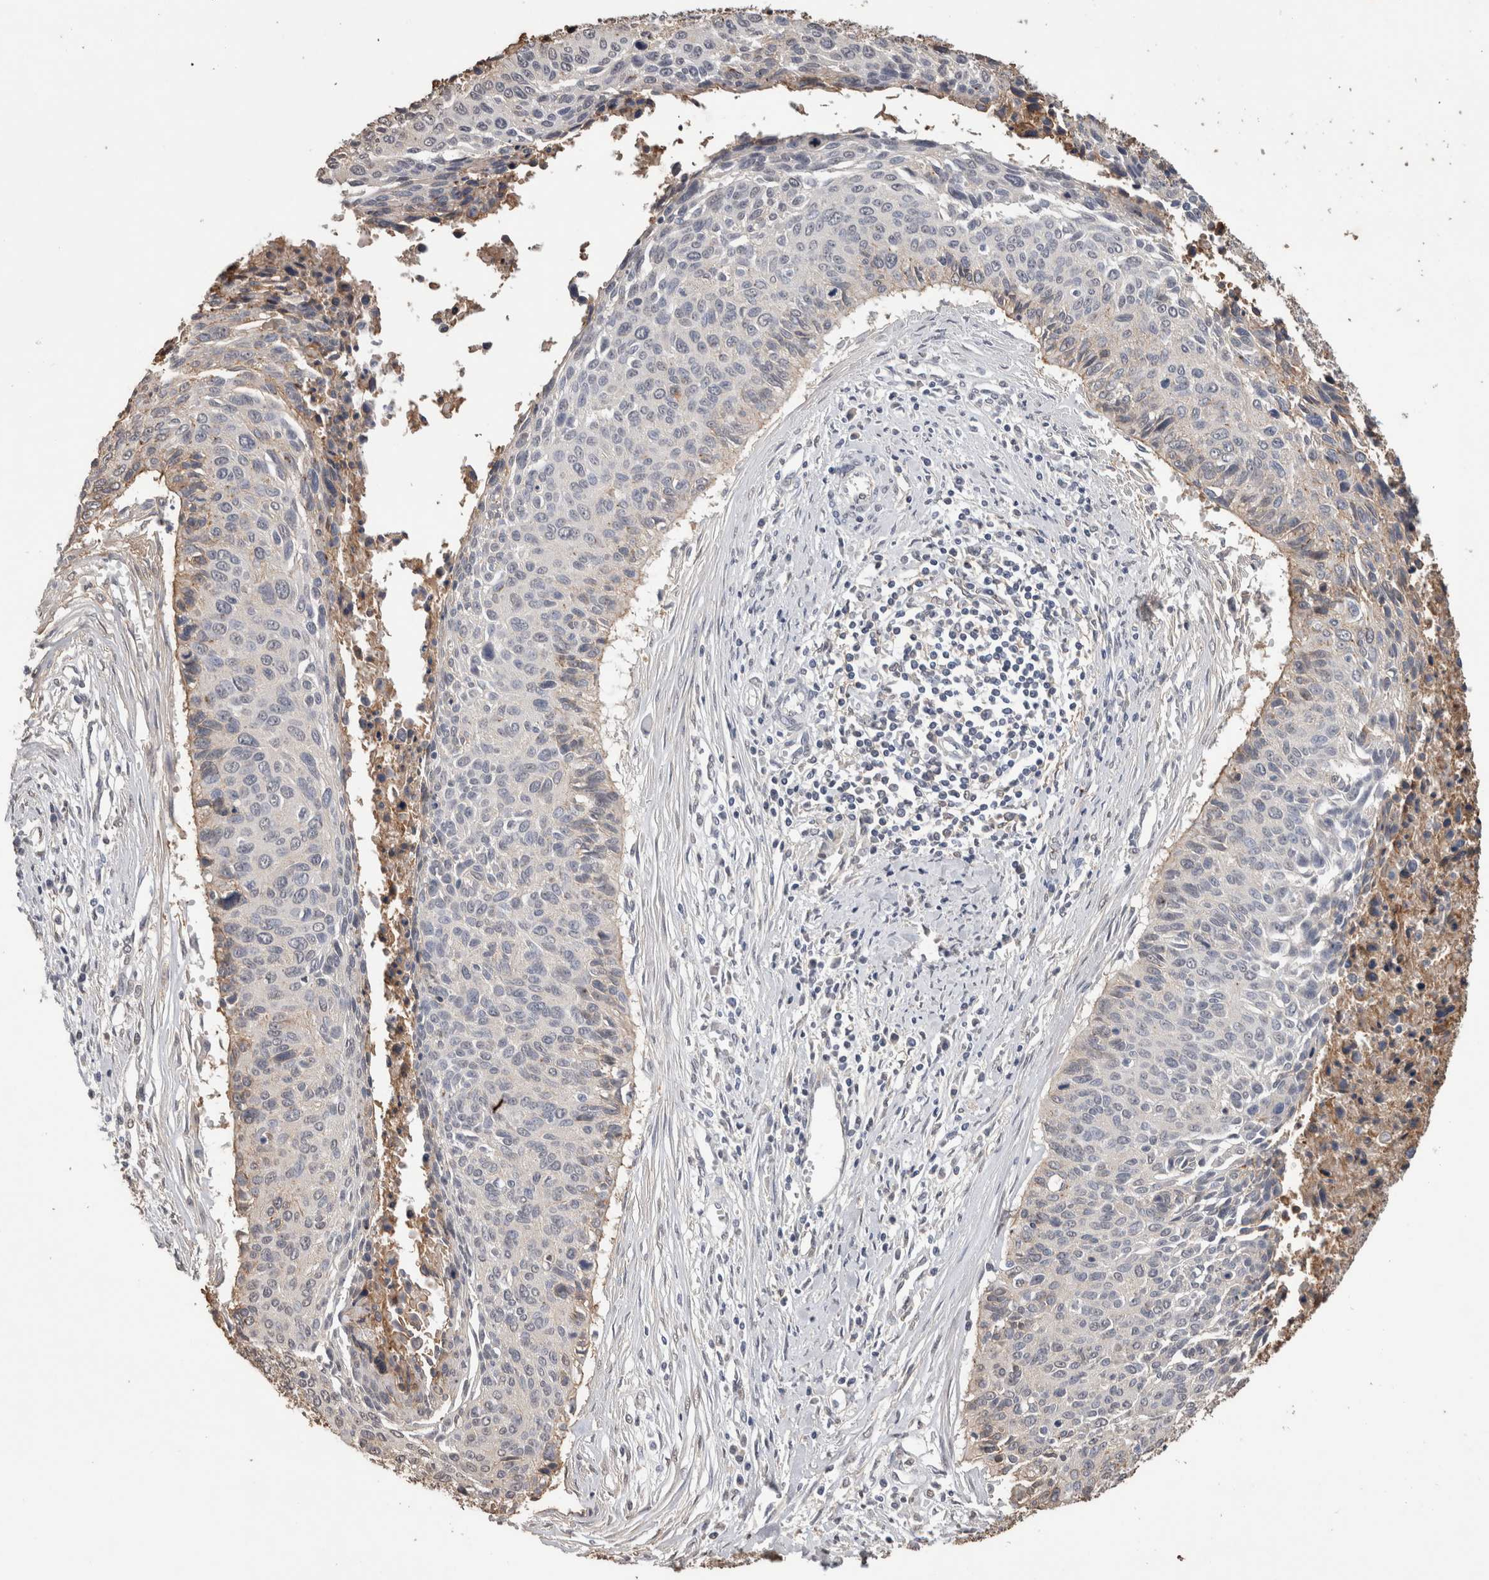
{"staining": {"intensity": "negative", "quantity": "none", "location": "none"}, "tissue": "cervical cancer", "cell_type": "Tumor cells", "image_type": "cancer", "snomed": [{"axis": "morphology", "description": "Squamous cell carcinoma, NOS"}, {"axis": "topography", "description": "Cervix"}], "caption": "Tumor cells show no significant protein expression in cervical cancer (squamous cell carcinoma).", "gene": "S100A10", "patient": {"sex": "female", "age": 55}}